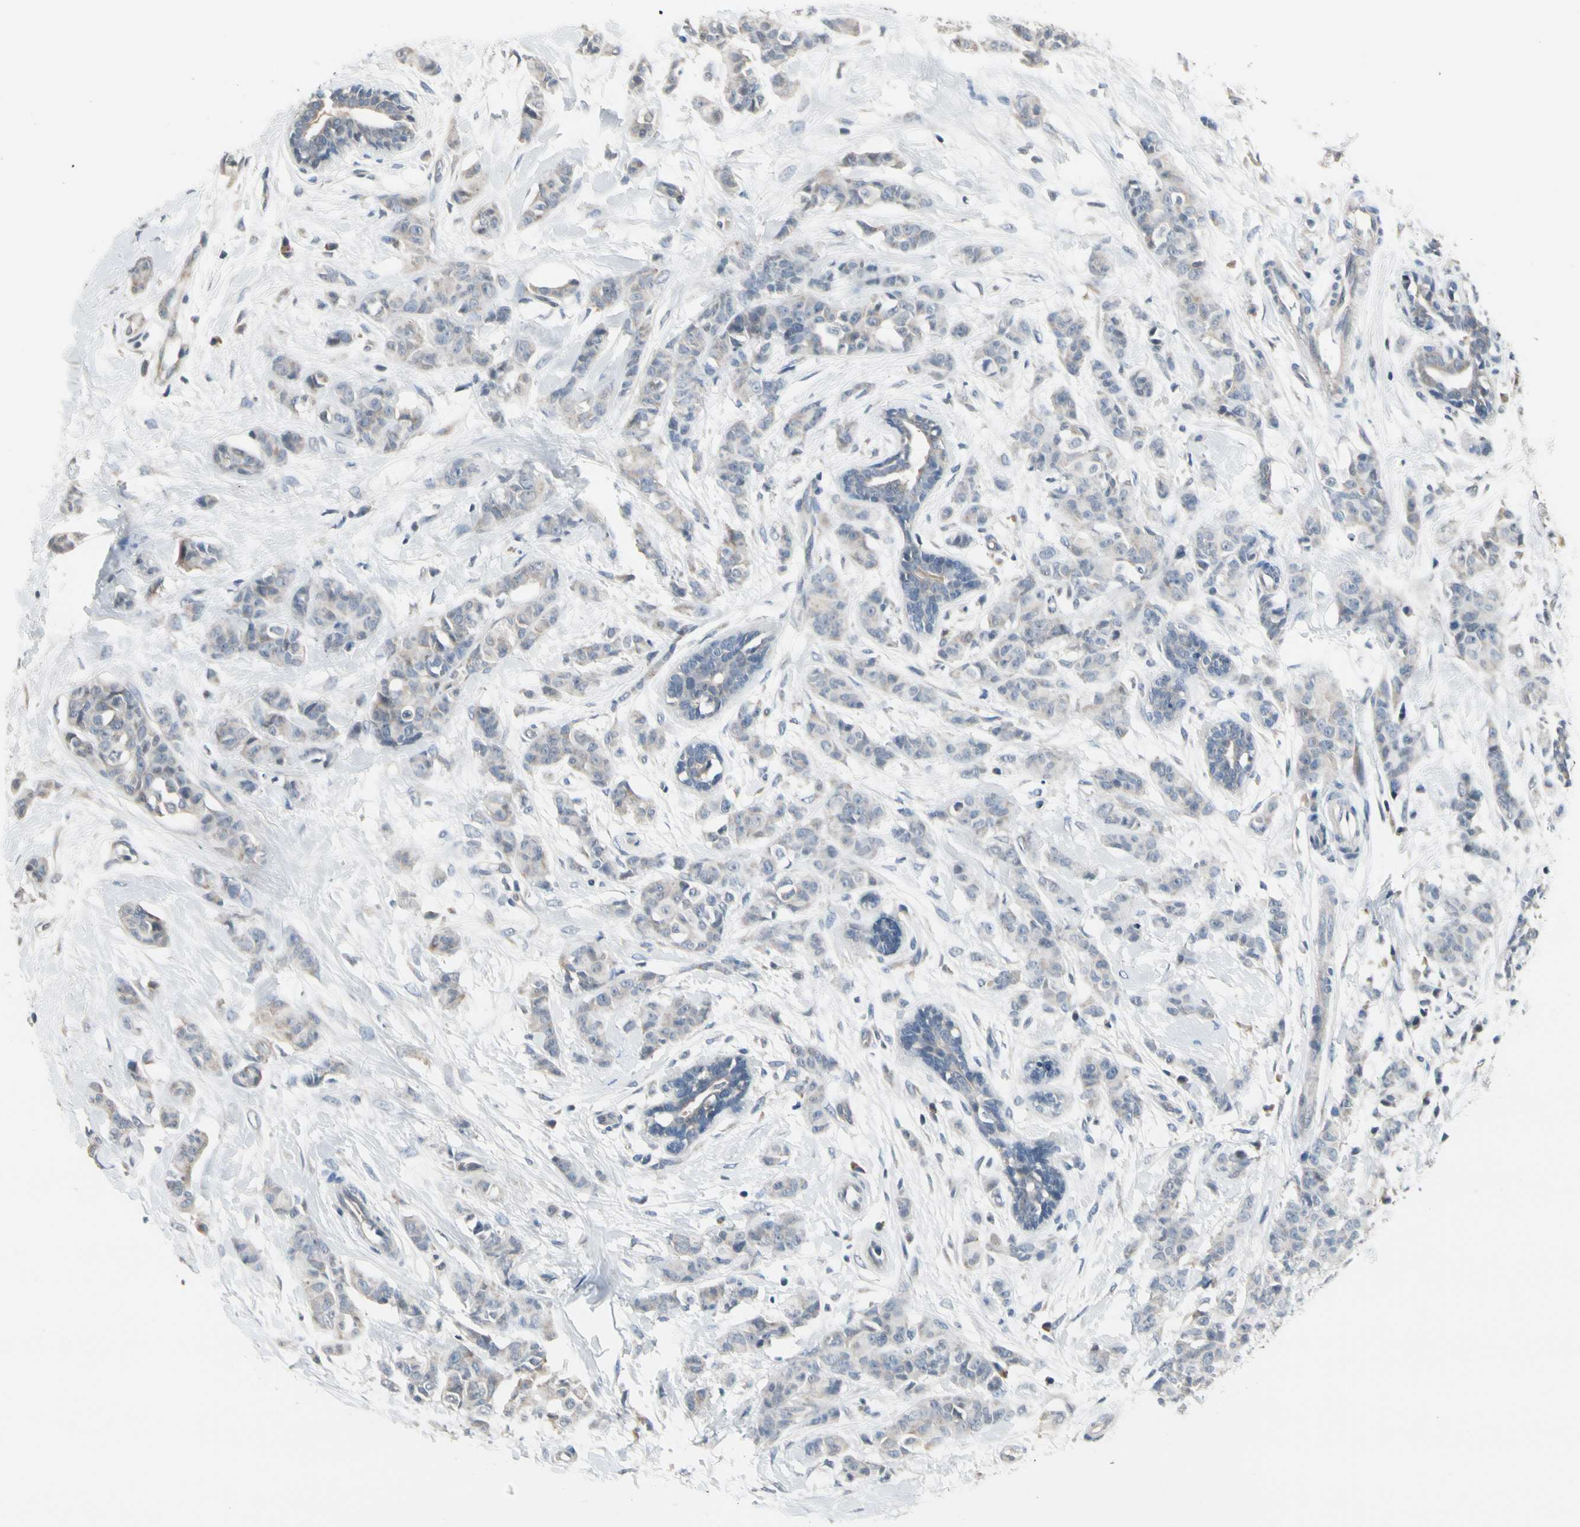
{"staining": {"intensity": "weak", "quantity": "25%-75%", "location": "cytoplasmic/membranous"}, "tissue": "breast cancer", "cell_type": "Tumor cells", "image_type": "cancer", "snomed": [{"axis": "morphology", "description": "Normal tissue, NOS"}, {"axis": "morphology", "description": "Duct carcinoma"}, {"axis": "topography", "description": "Breast"}], "caption": "IHC of breast cancer reveals low levels of weak cytoplasmic/membranous expression in about 25%-75% of tumor cells. (DAB (3,3'-diaminobenzidine) = brown stain, brightfield microscopy at high magnification).", "gene": "SV2A", "patient": {"sex": "female", "age": 40}}